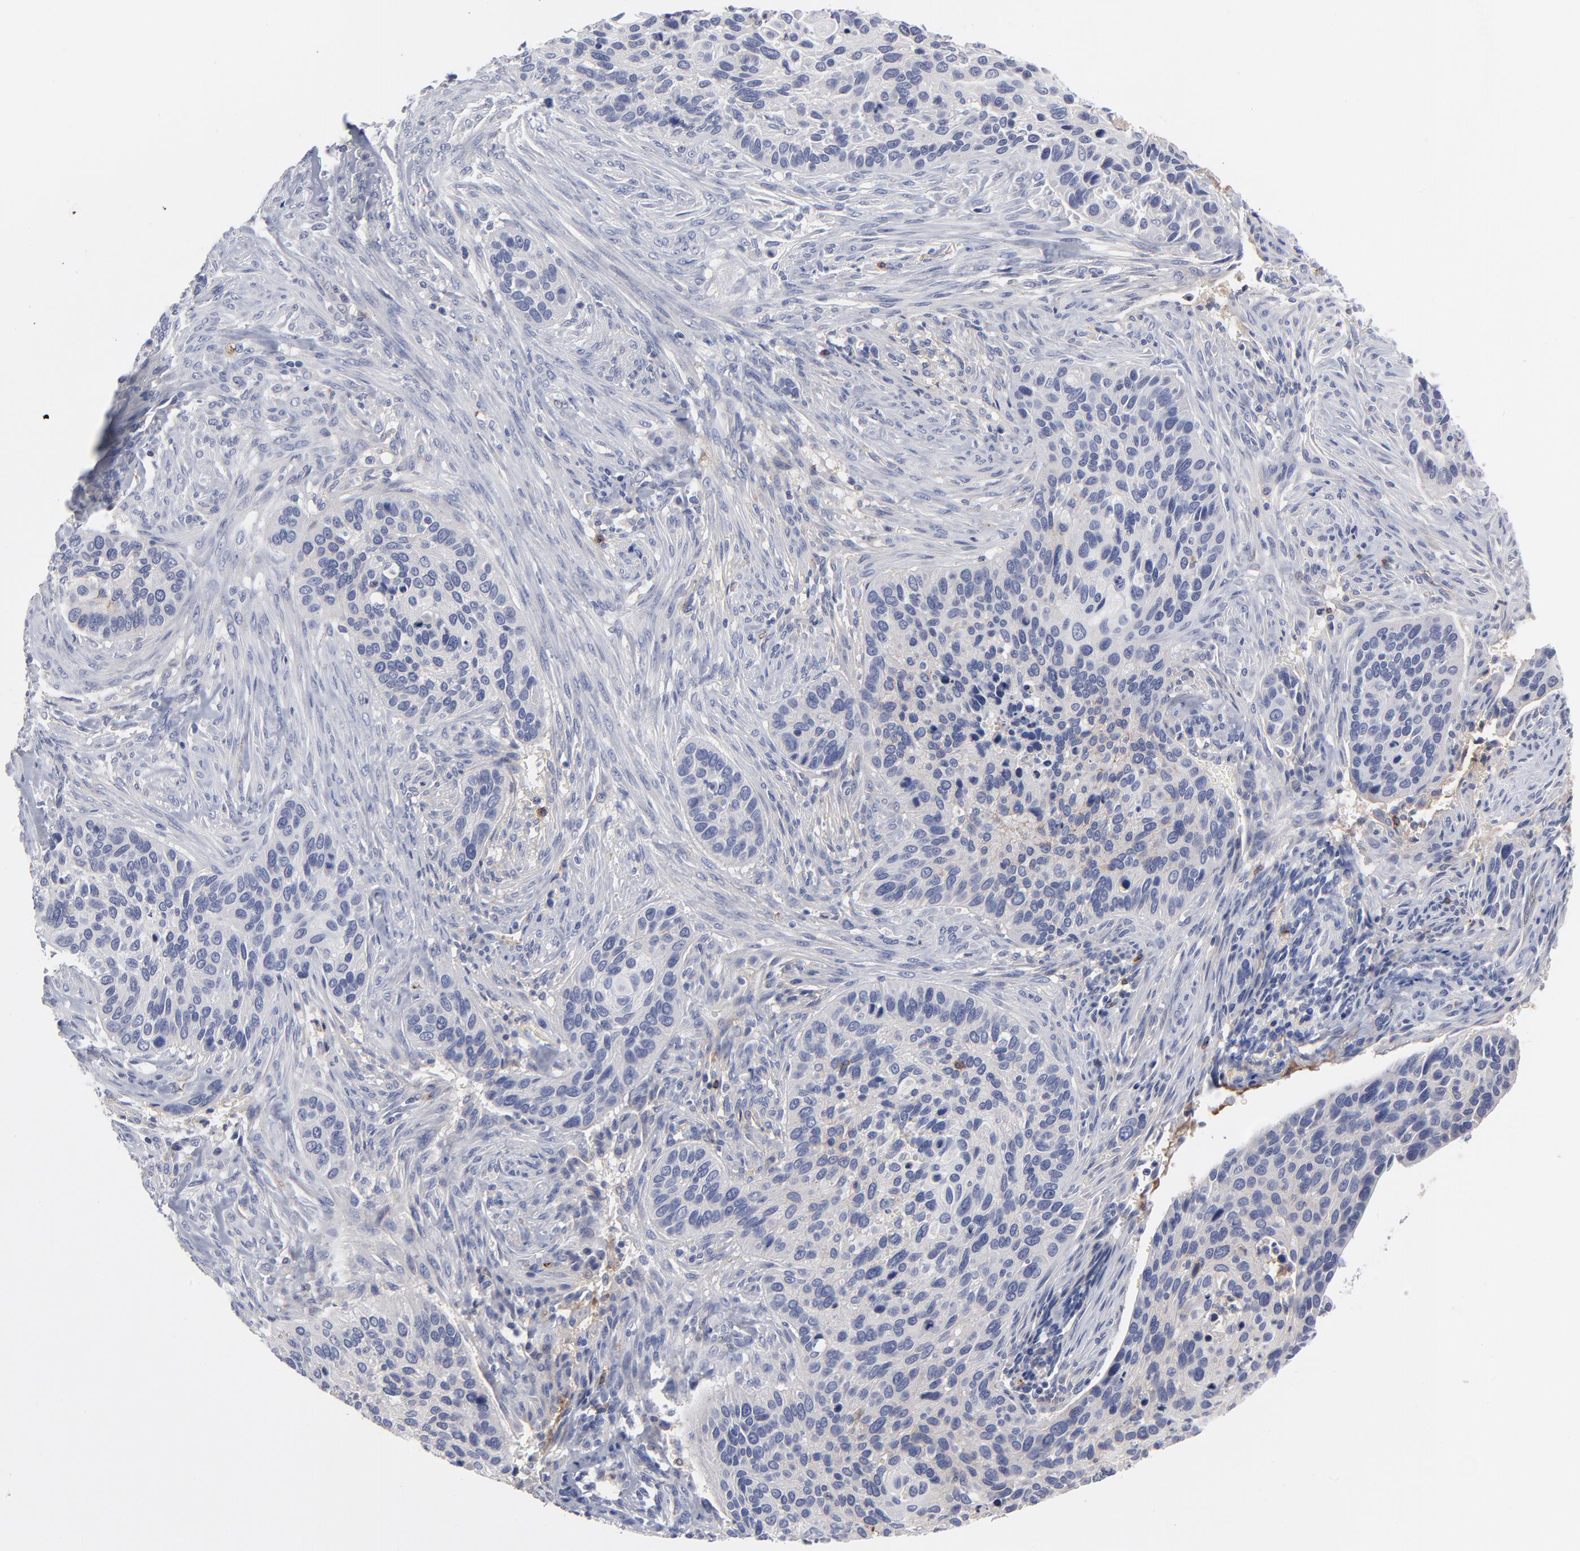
{"staining": {"intensity": "negative", "quantity": "none", "location": "none"}, "tissue": "cervical cancer", "cell_type": "Tumor cells", "image_type": "cancer", "snomed": [{"axis": "morphology", "description": "Adenocarcinoma, NOS"}, {"axis": "topography", "description": "Cervix"}], "caption": "Tumor cells show no significant positivity in cervical cancer (adenocarcinoma).", "gene": "CCR3", "patient": {"sex": "female", "age": 29}}